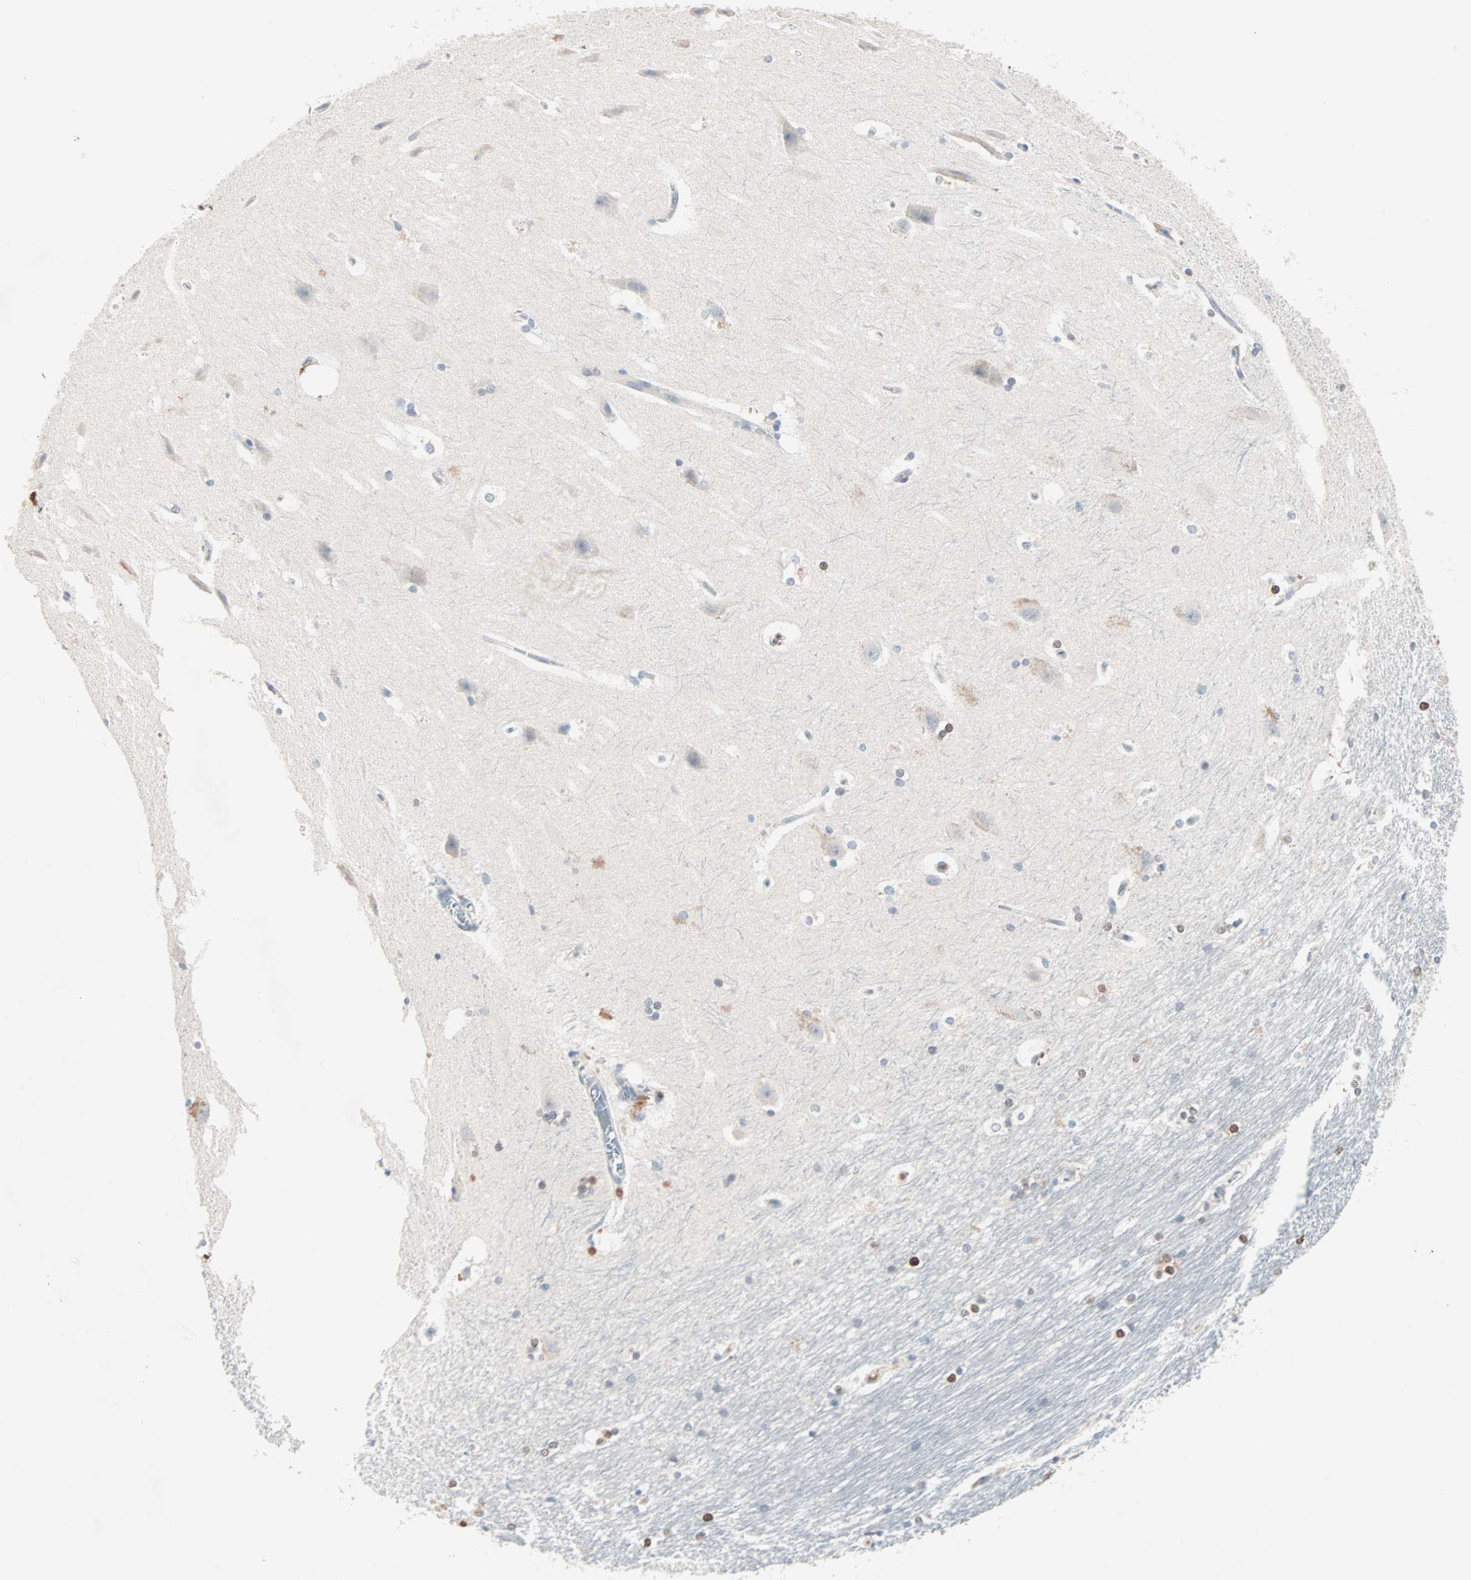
{"staining": {"intensity": "moderate", "quantity": "<25%", "location": "nuclear"}, "tissue": "hippocampus", "cell_type": "Glial cells", "image_type": "normal", "snomed": [{"axis": "morphology", "description": "Normal tissue, NOS"}, {"axis": "topography", "description": "Hippocampus"}], "caption": "Protein staining exhibits moderate nuclear positivity in approximately <25% of glial cells in normal hippocampus. (Brightfield microscopy of DAB IHC at high magnification).", "gene": "CCNE2", "patient": {"sex": "female", "age": 19}}